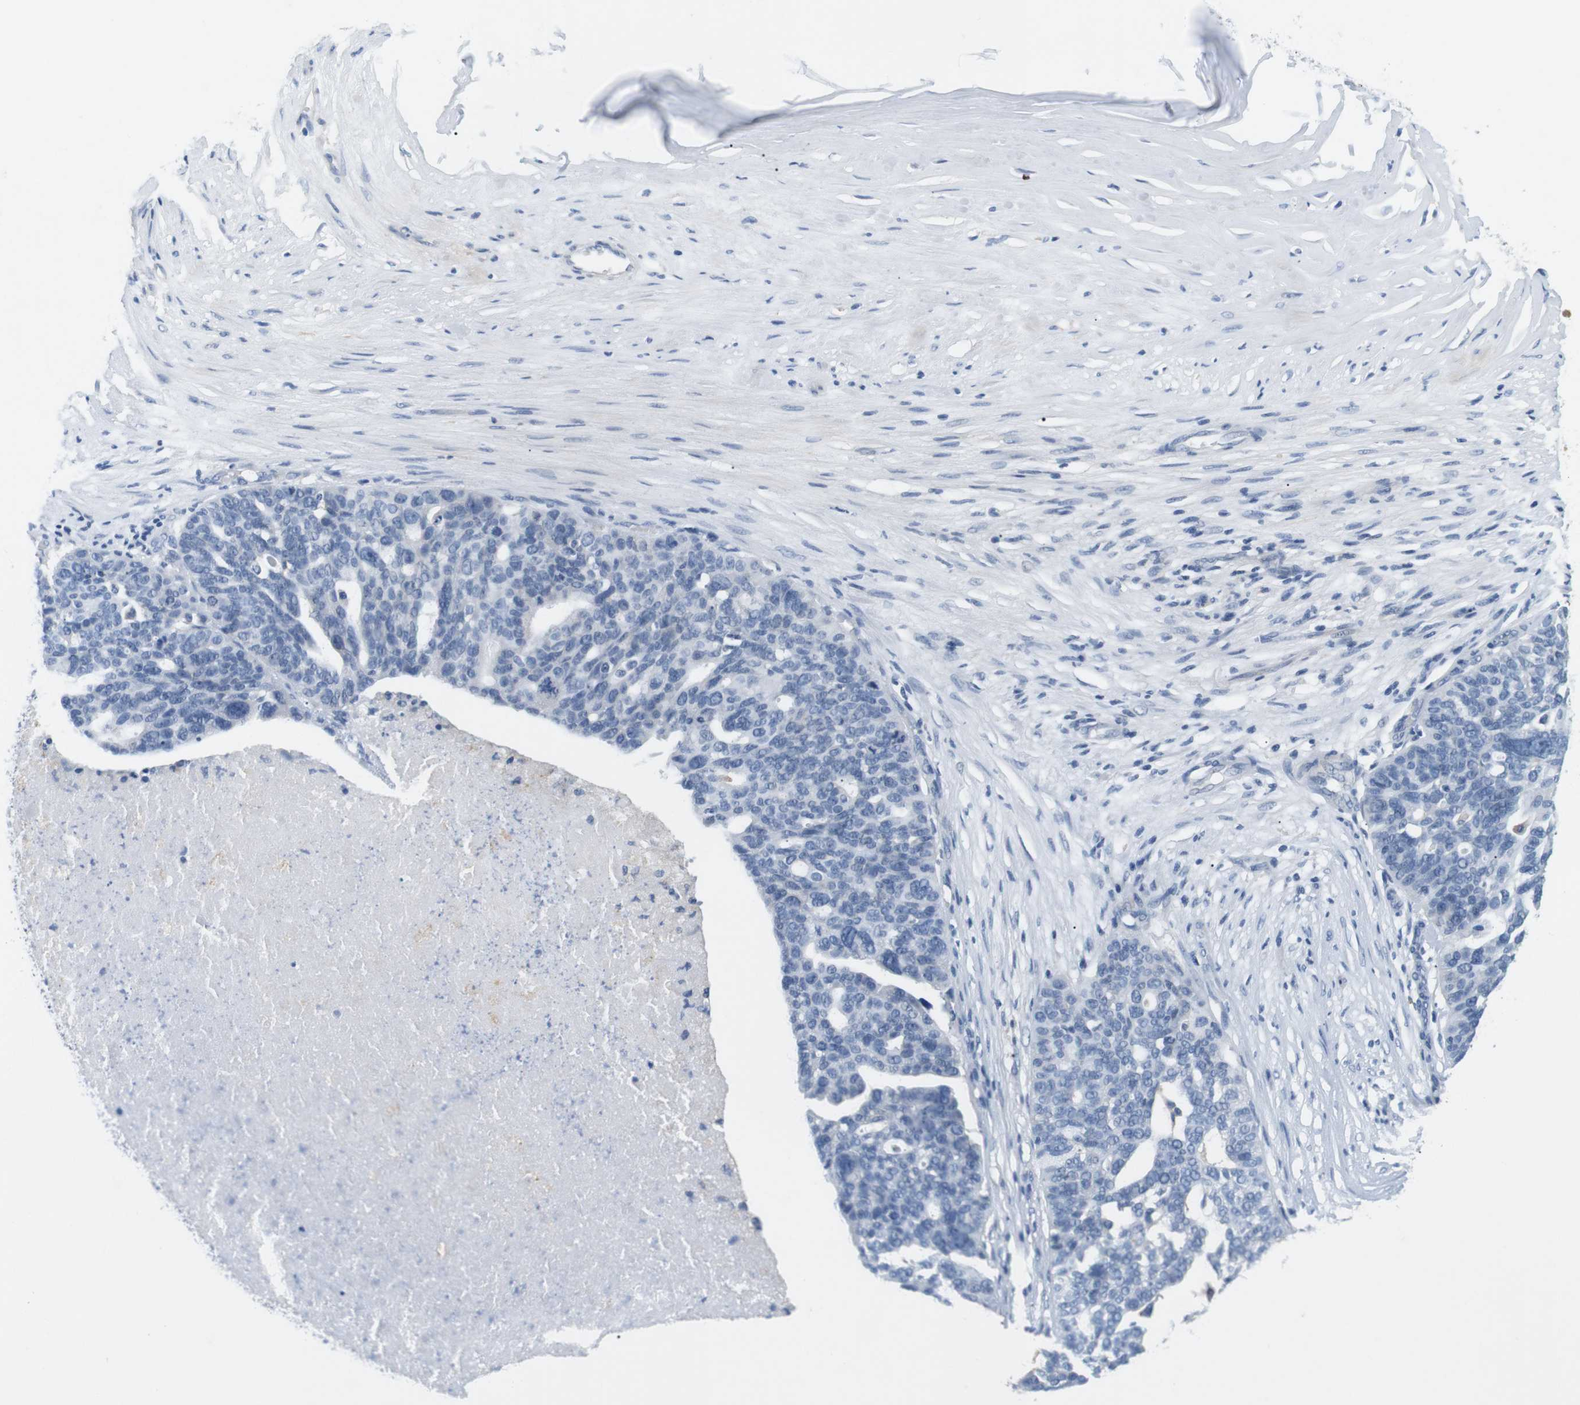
{"staining": {"intensity": "negative", "quantity": "none", "location": "none"}, "tissue": "ovarian cancer", "cell_type": "Tumor cells", "image_type": "cancer", "snomed": [{"axis": "morphology", "description": "Cystadenocarcinoma, serous, NOS"}, {"axis": "topography", "description": "Ovary"}], "caption": "Image shows no protein expression in tumor cells of ovarian serous cystadenocarcinoma tissue.", "gene": "FCGRT", "patient": {"sex": "female", "age": 59}}